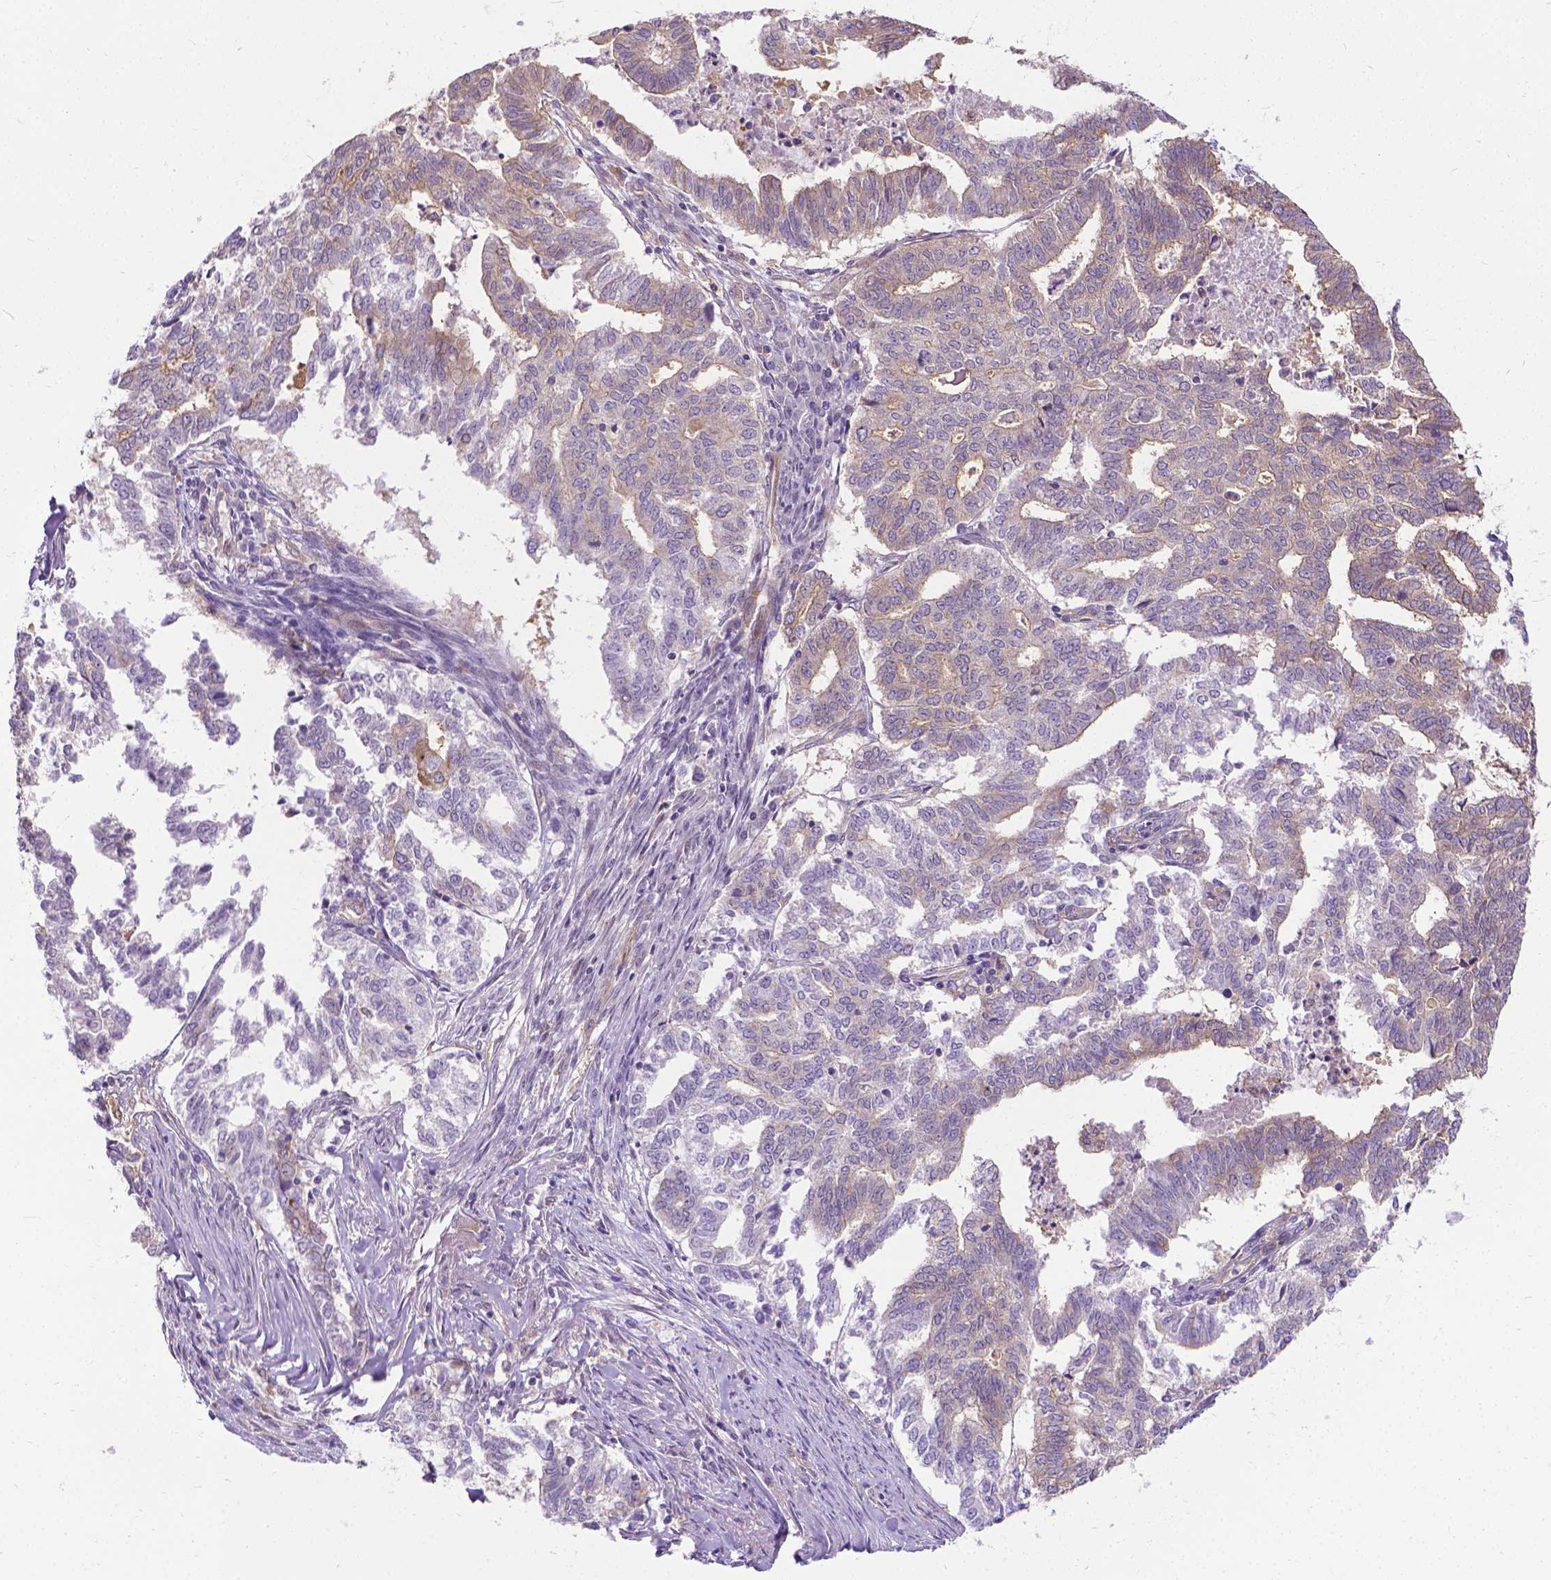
{"staining": {"intensity": "weak", "quantity": "<25%", "location": "cytoplasmic/membranous"}, "tissue": "endometrial cancer", "cell_type": "Tumor cells", "image_type": "cancer", "snomed": [{"axis": "morphology", "description": "Adenocarcinoma, NOS"}, {"axis": "topography", "description": "Endometrium"}], "caption": "DAB (3,3'-diaminobenzidine) immunohistochemical staining of endometrial cancer reveals no significant expression in tumor cells. Brightfield microscopy of immunohistochemistry stained with DAB (brown) and hematoxylin (blue), captured at high magnification.", "gene": "CFAP299", "patient": {"sex": "female", "age": 79}}